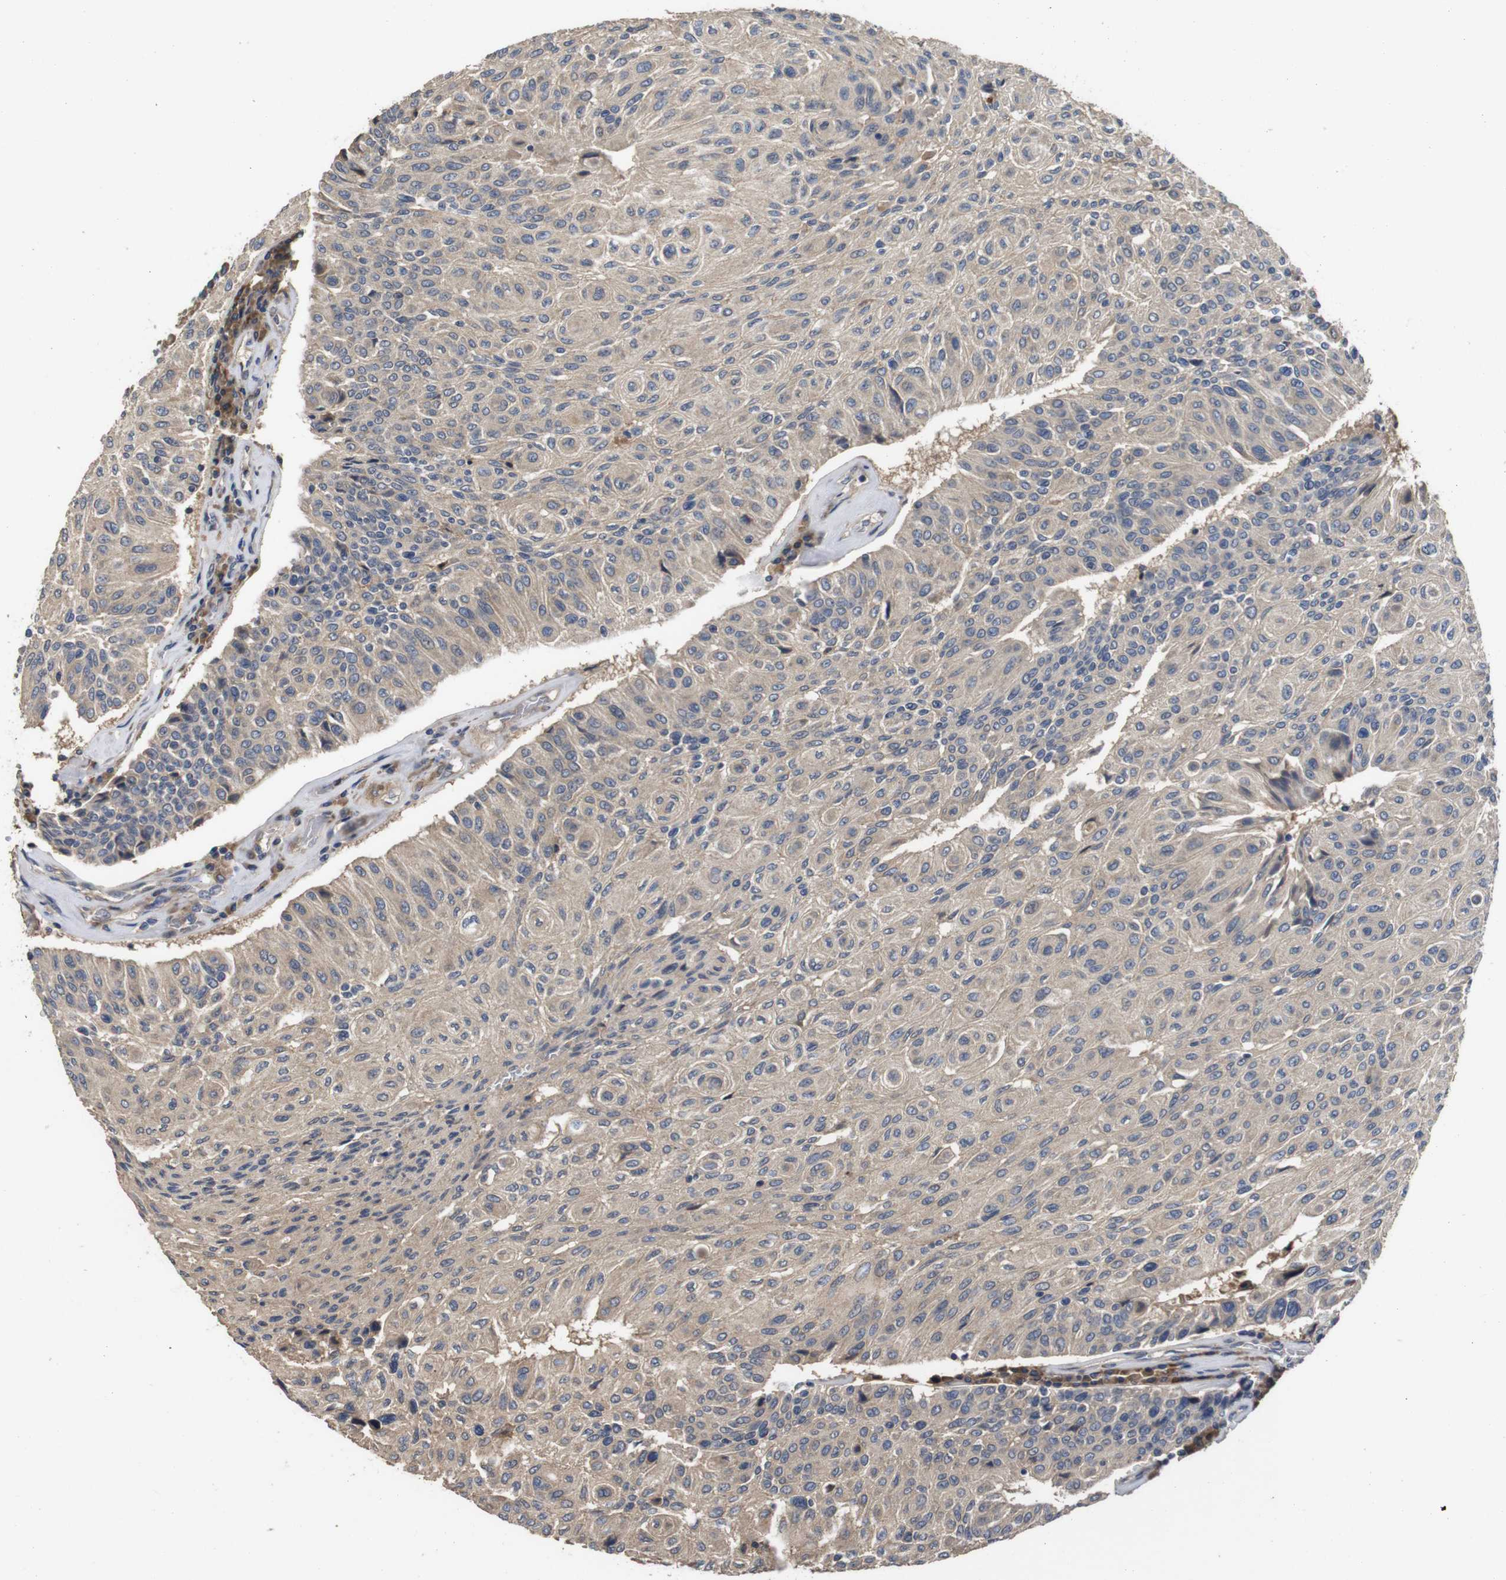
{"staining": {"intensity": "weak", "quantity": ">75%", "location": "cytoplasmic/membranous"}, "tissue": "urothelial cancer", "cell_type": "Tumor cells", "image_type": "cancer", "snomed": [{"axis": "morphology", "description": "Urothelial carcinoma, High grade"}, {"axis": "topography", "description": "Urinary bladder"}], "caption": "Immunohistochemical staining of human urothelial cancer reveals weak cytoplasmic/membranous protein expression in about >75% of tumor cells.", "gene": "ARHGAP24", "patient": {"sex": "male", "age": 66}}